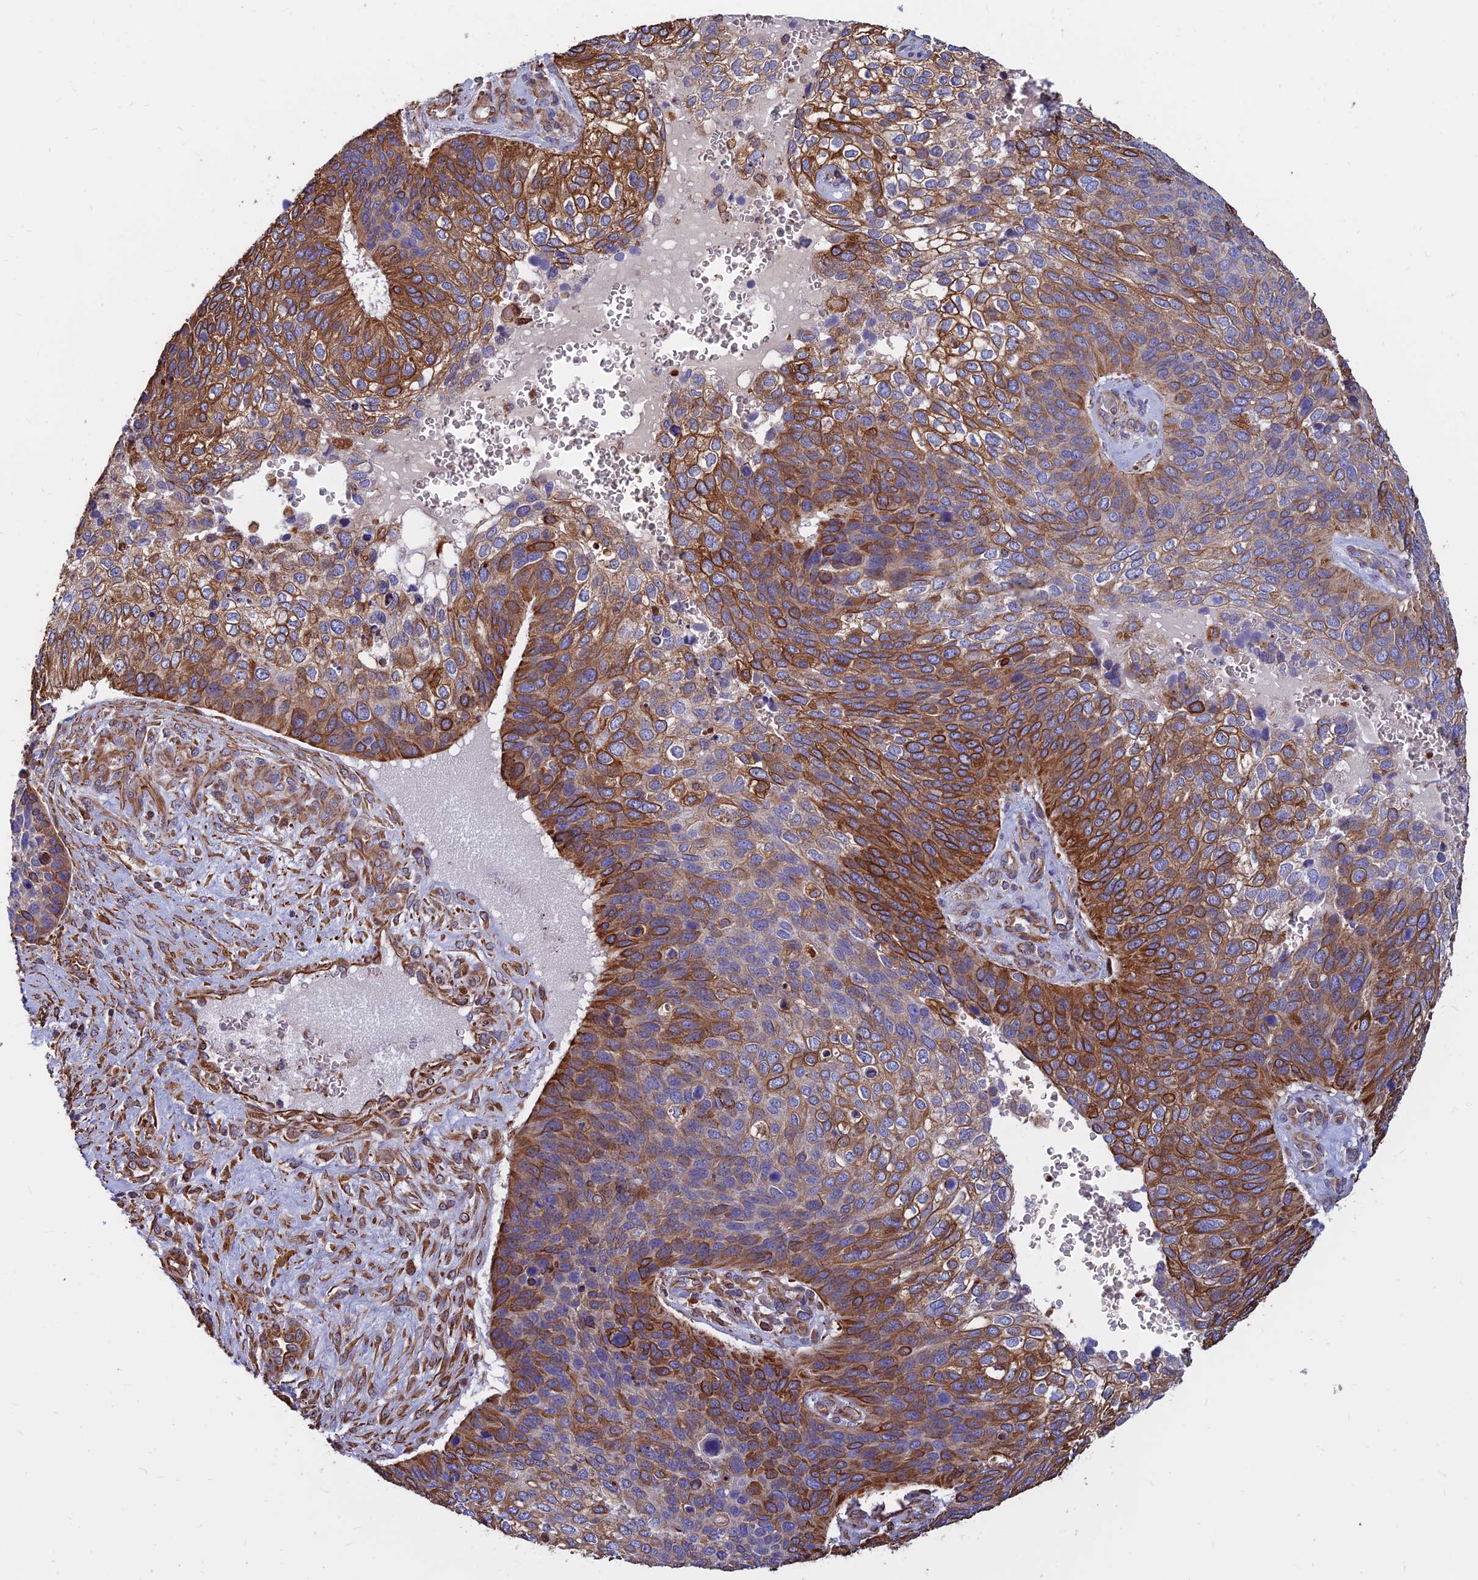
{"staining": {"intensity": "strong", "quantity": "25%-75%", "location": "cytoplasmic/membranous"}, "tissue": "skin cancer", "cell_type": "Tumor cells", "image_type": "cancer", "snomed": [{"axis": "morphology", "description": "Basal cell carcinoma"}, {"axis": "topography", "description": "Skin"}], "caption": "Skin cancer stained for a protein displays strong cytoplasmic/membranous positivity in tumor cells.", "gene": "CDK18", "patient": {"sex": "female", "age": 74}}